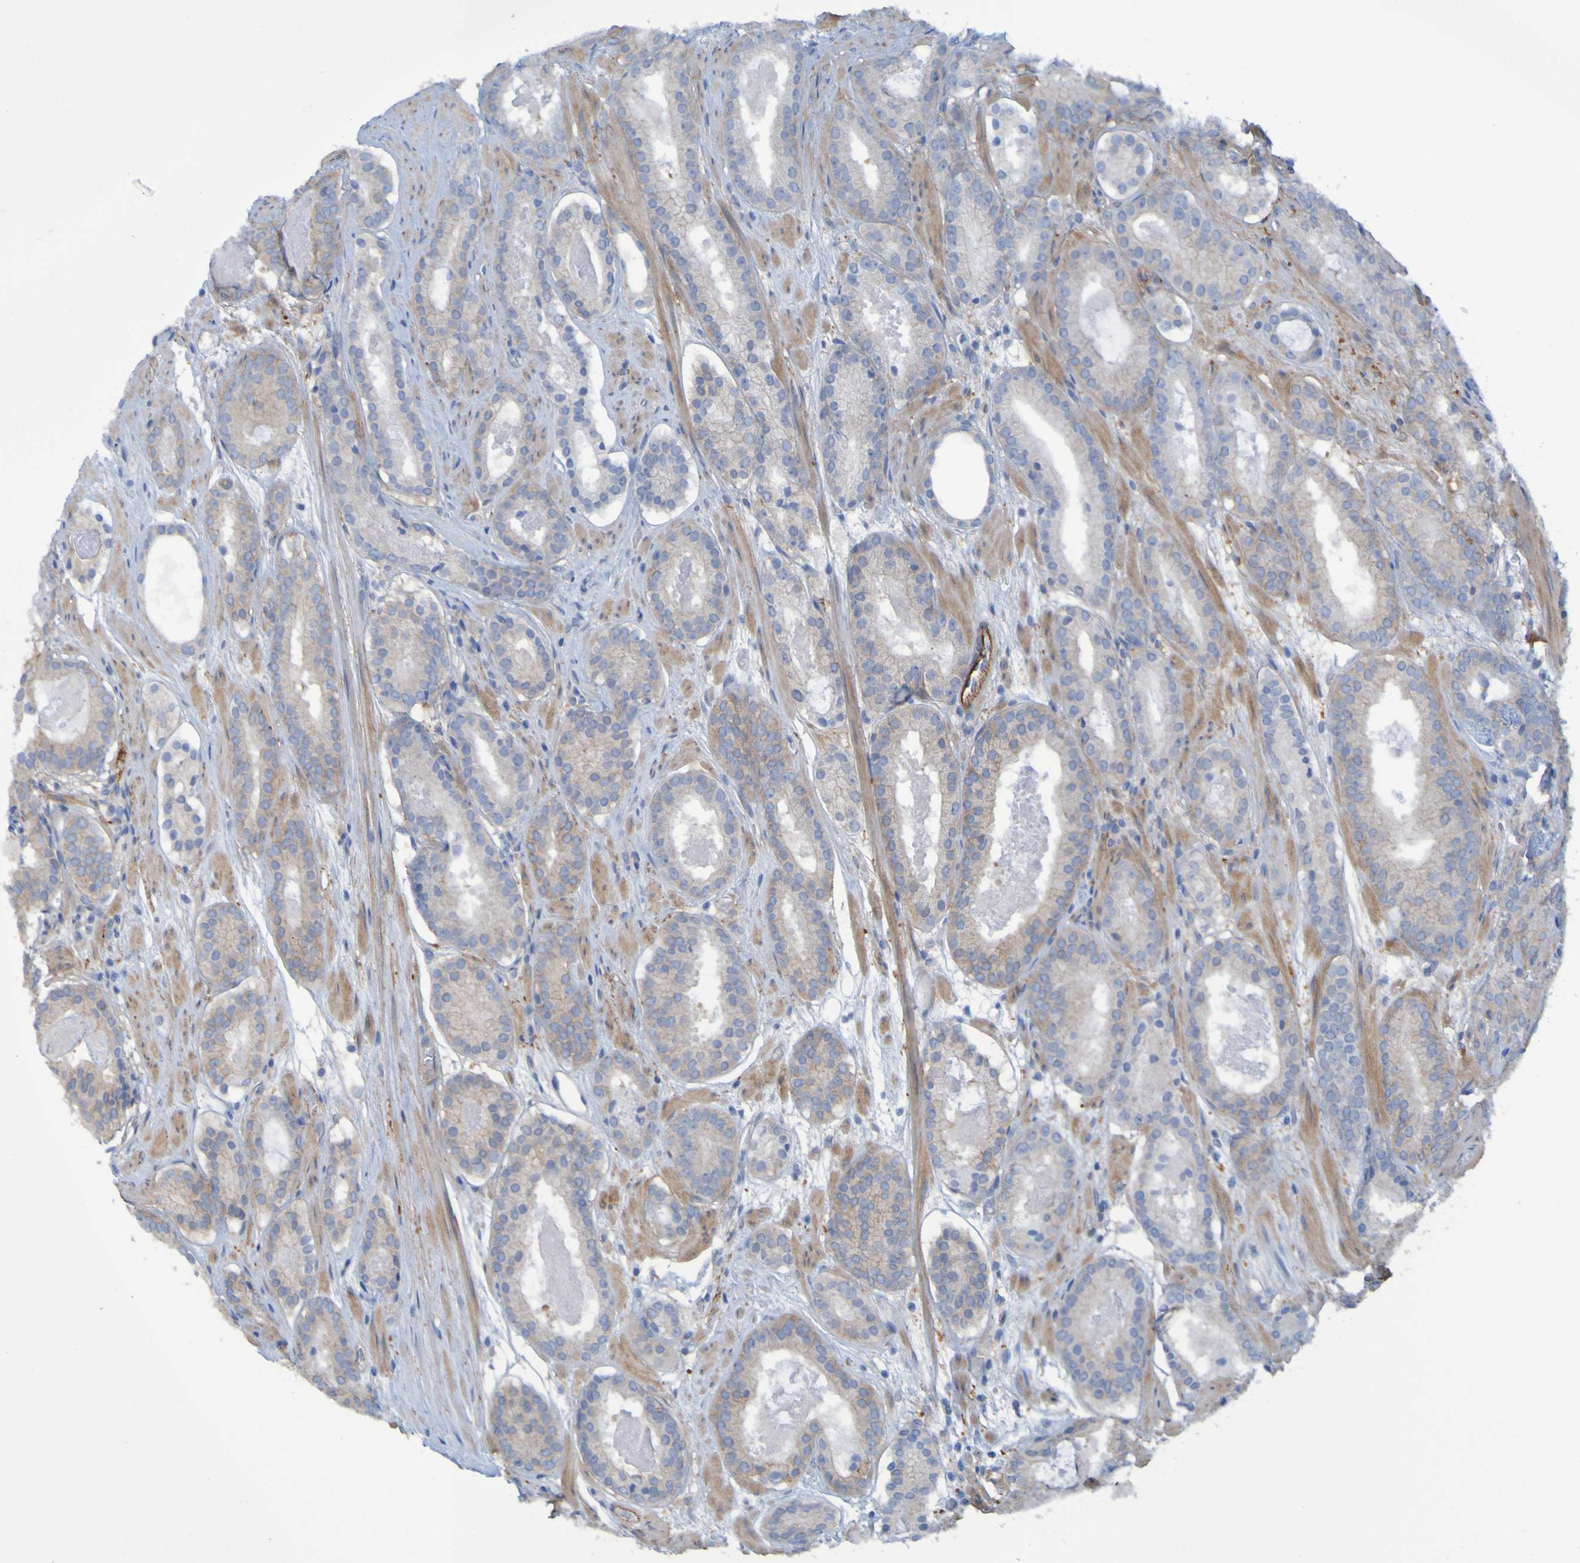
{"staining": {"intensity": "weak", "quantity": "25%-75%", "location": "cytoplasmic/membranous"}, "tissue": "prostate cancer", "cell_type": "Tumor cells", "image_type": "cancer", "snomed": [{"axis": "morphology", "description": "Adenocarcinoma, Low grade"}, {"axis": "topography", "description": "Prostate"}], "caption": "The photomicrograph shows staining of prostate low-grade adenocarcinoma, revealing weak cytoplasmic/membranous protein staining (brown color) within tumor cells.", "gene": "LPP", "patient": {"sex": "male", "age": 69}}